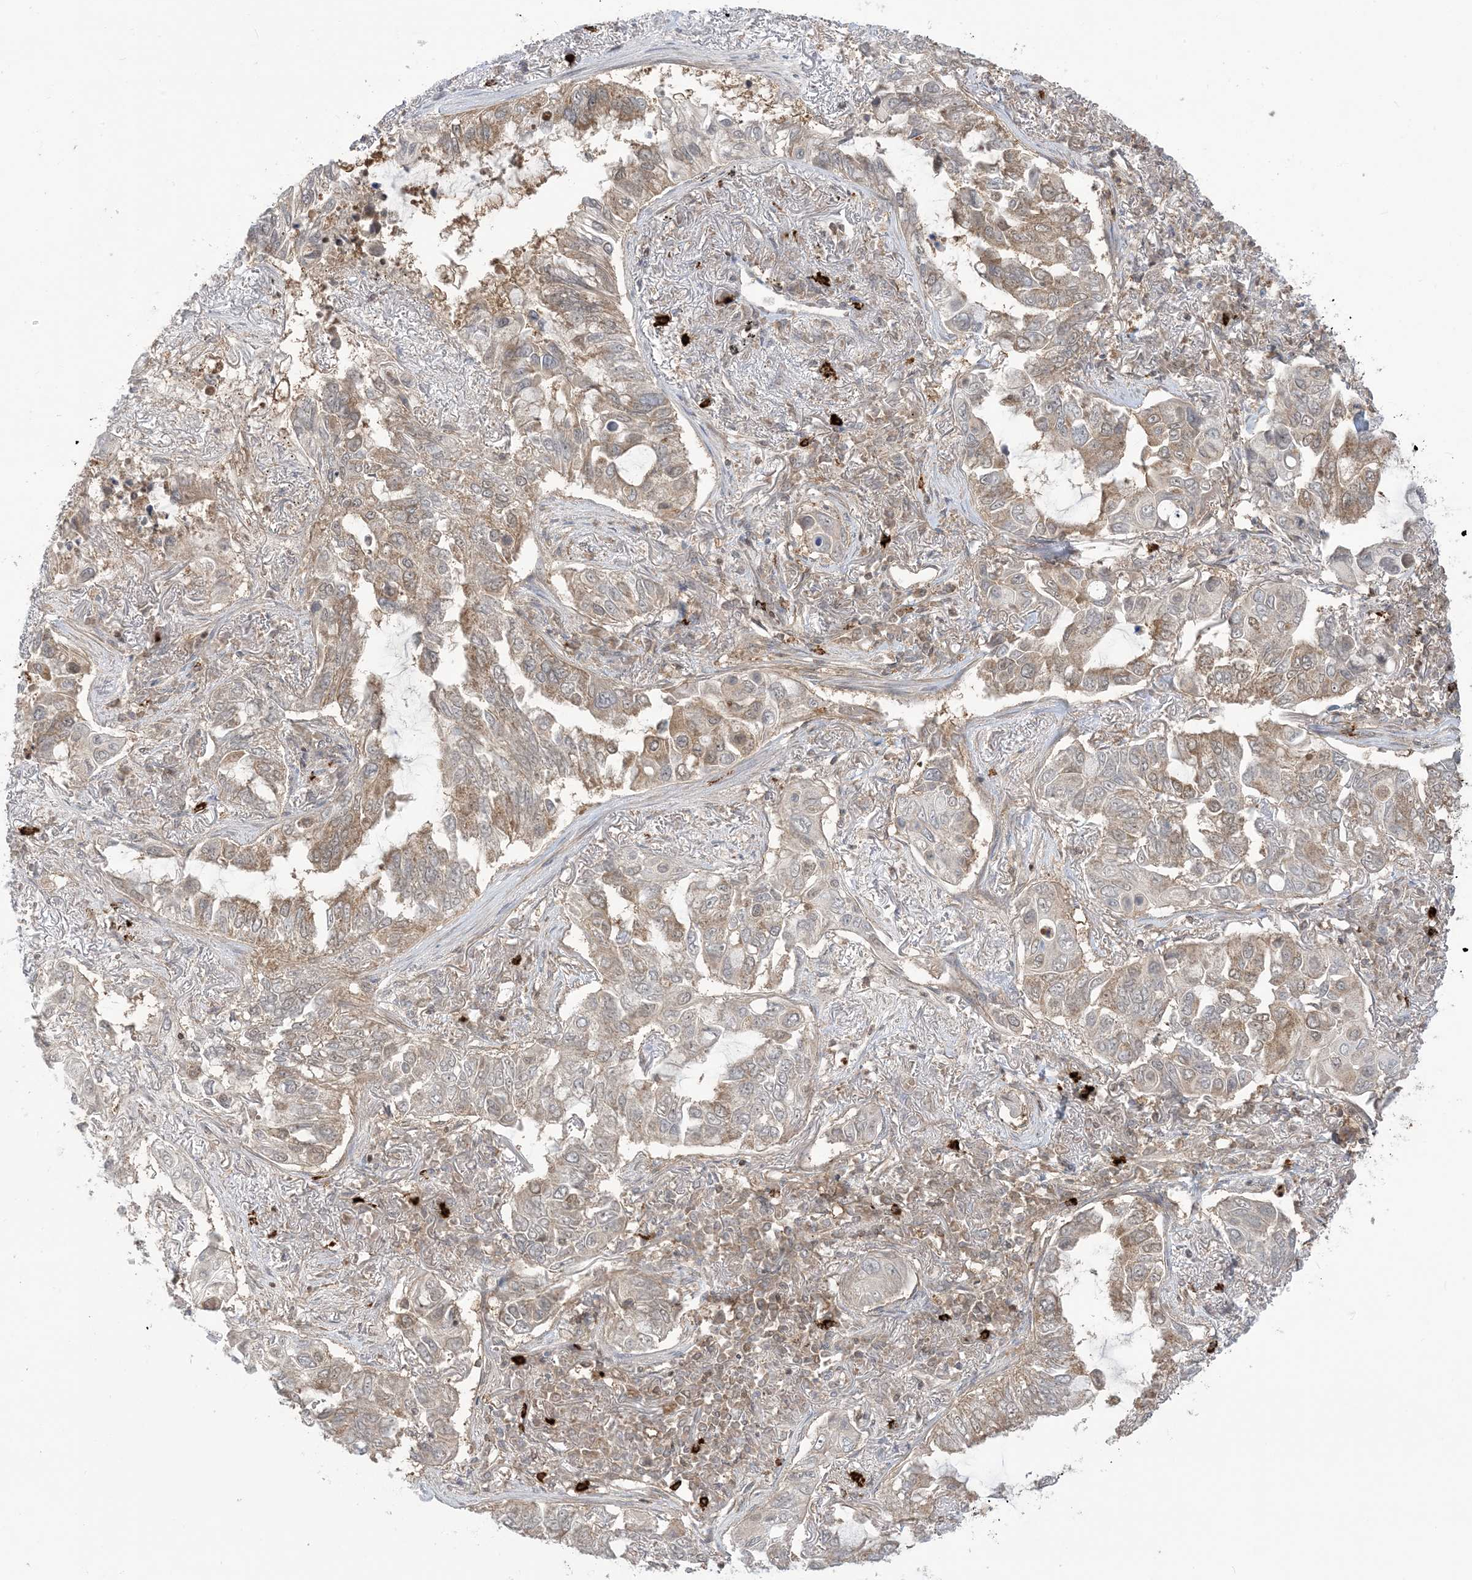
{"staining": {"intensity": "weak", "quantity": "25%-75%", "location": "cytoplasmic/membranous"}, "tissue": "lung cancer", "cell_type": "Tumor cells", "image_type": "cancer", "snomed": [{"axis": "morphology", "description": "Adenocarcinoma, NOS"}, {"axis": "topography", "description": "Lung"}], "caption": "Immunohistochemistry of adenocarcinoma (lung) exhibits low levels of weak cytoplasmic/membranous staining in approximately 25%-75% of tumor cells.", "gene": "PPP1R7", "patient": {"sex": "male", "age": 64}}